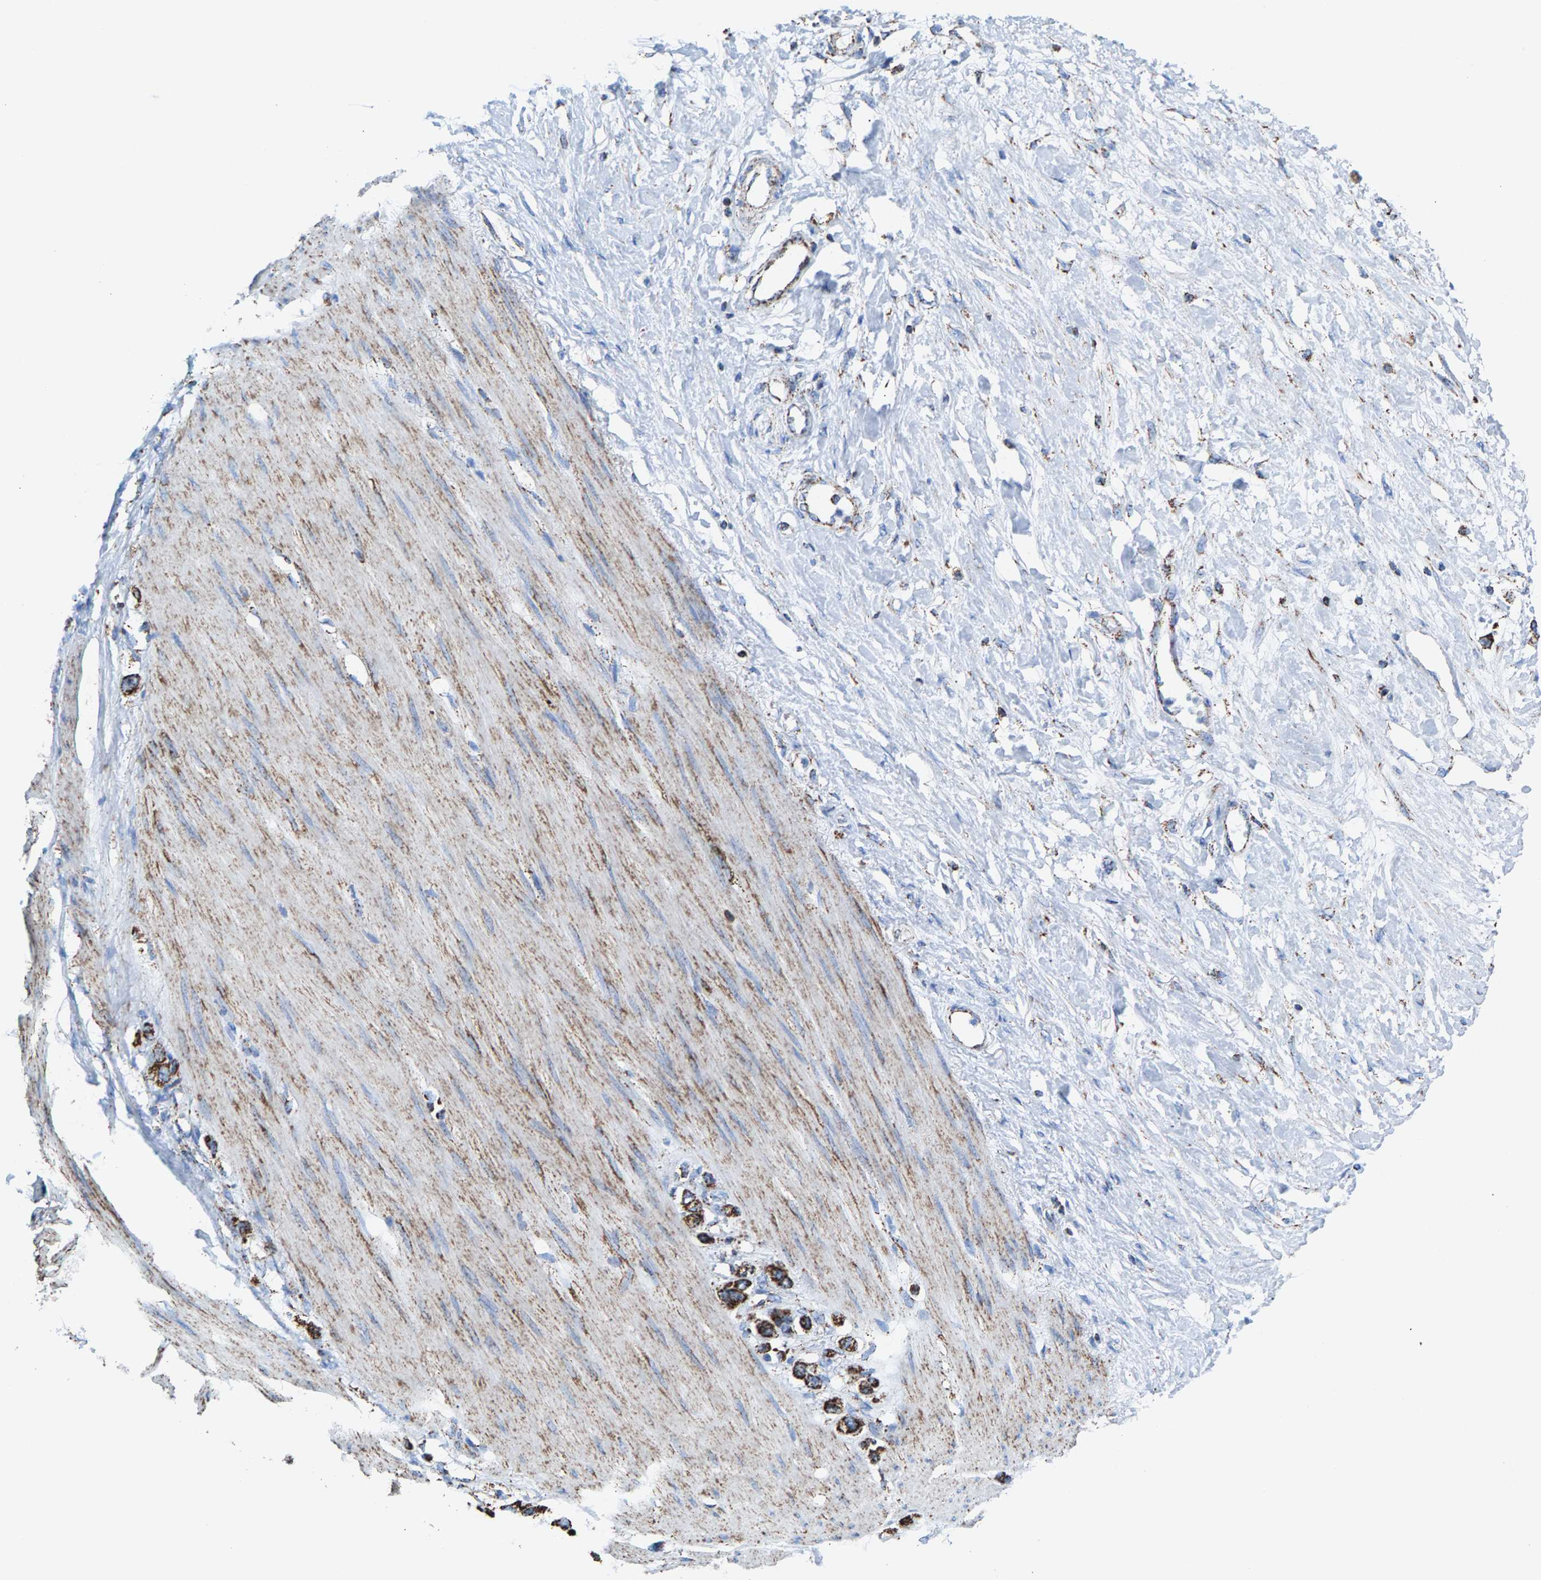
{"staining": {"intensity": "strong", "quantity": ">75%", "location": "cytoplasmic/membranous"}, "tissue": "stomach cancer", "cell_type": "Tumor cells", "image_type": "cancer", "snomed": [{"axis": "morphology", "description": "Adenocarcinoma, NOS"}, {"axis": "topography", "description": "Stomach"}], "caption": "Immunohistochemistry (IHC) micrograph of neoplastic tissue: stomach cancer (adenocarcinoma) stained using immunohistochemistry displays high levels of strong protein expression localized specifically in the cytoplasmic/membranous of tumor cells, appearing as a cytoplasmic/membranous brown color.", "gene": "ECHS1", "patient": {"sex": "female", "age": 65}}